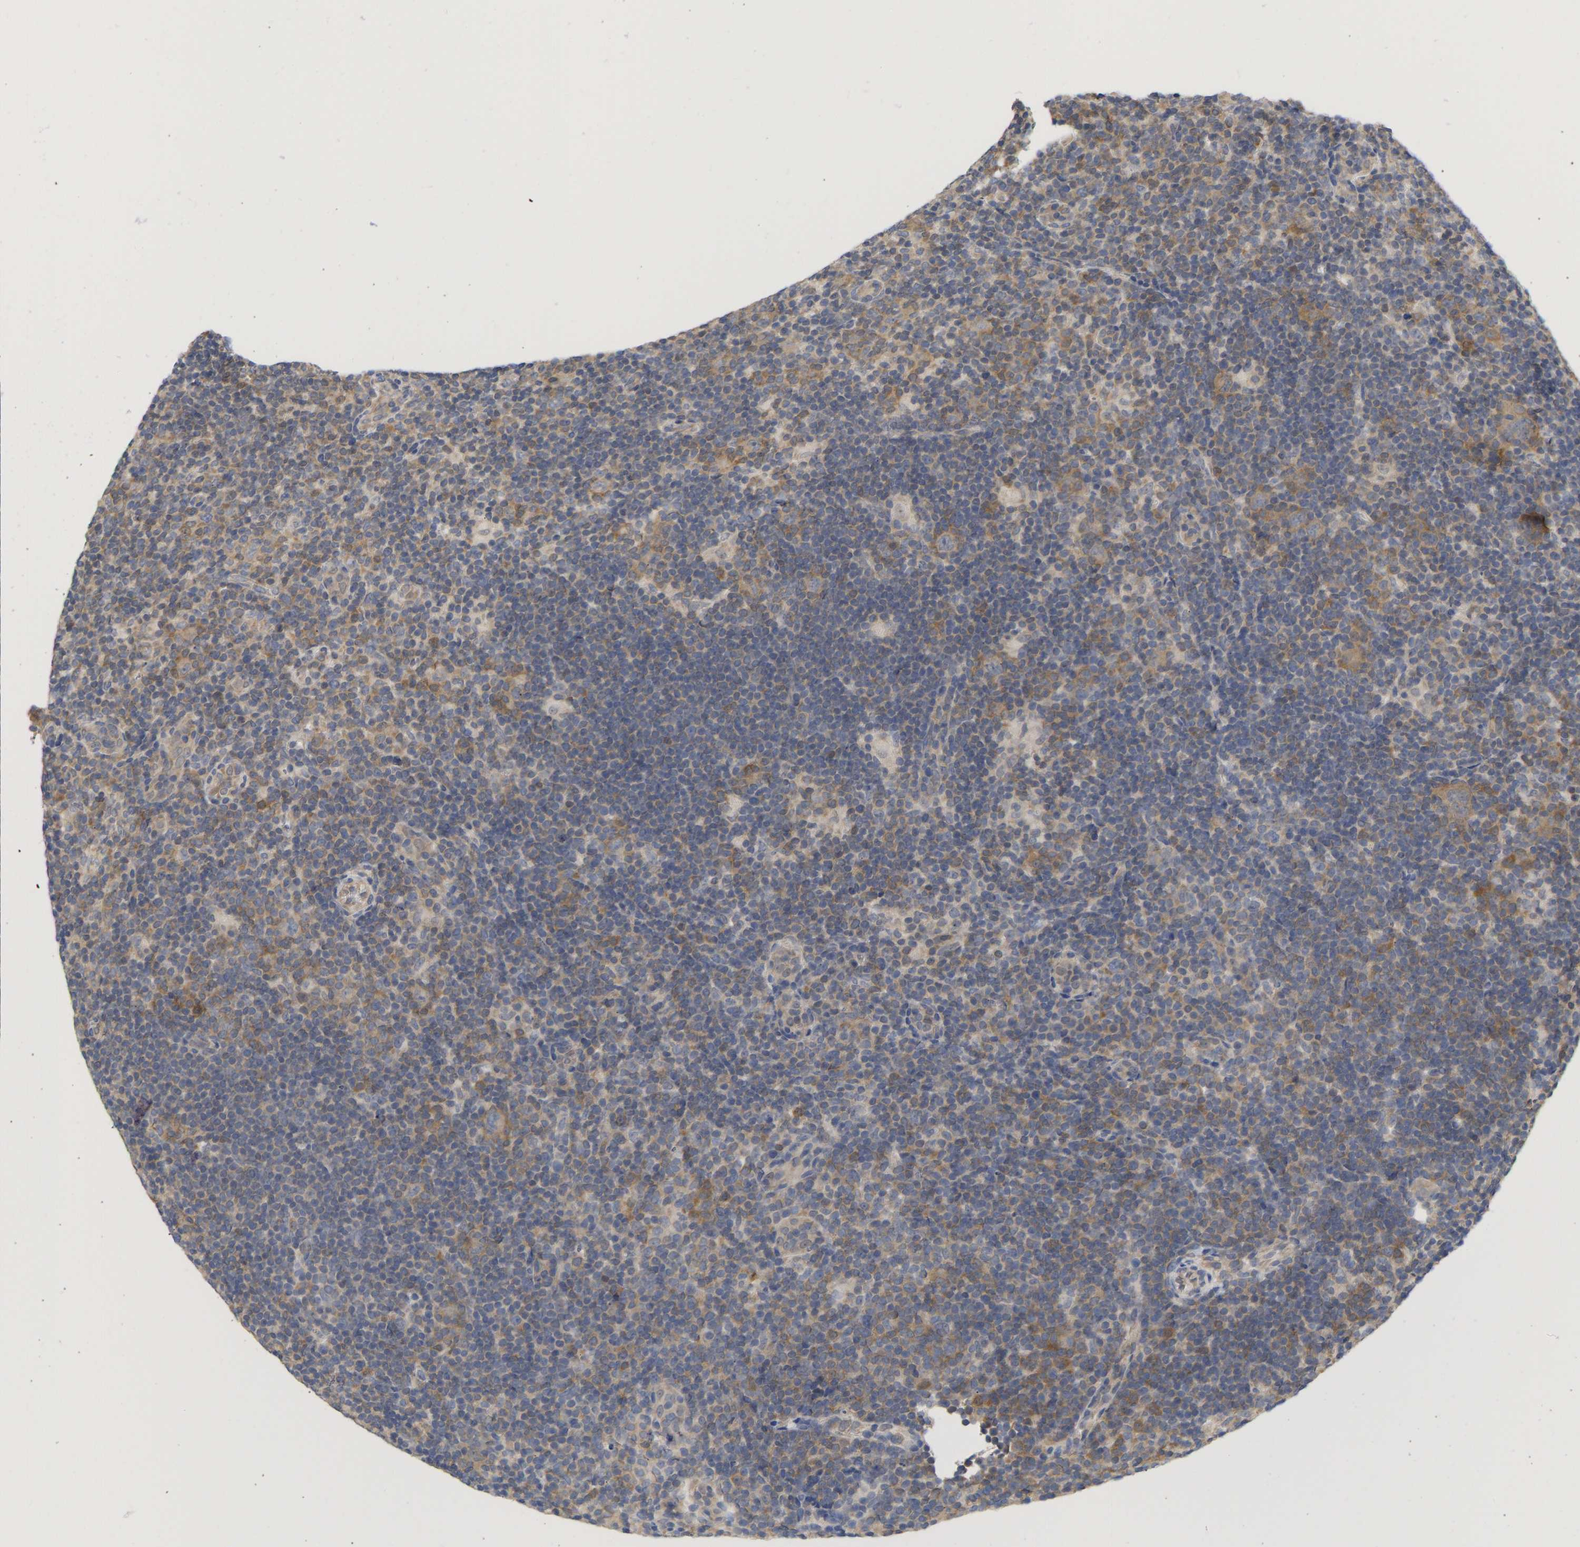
{"staining": {"intensity": "weak", "quantity": "25%-75%", "location": "cytoplasmic/membranous"}, "tissue": "lymphoma", "cell_type": "Tumor cells", "image_type": "cancer", "snomed": [{"axis": "morphology", "description": "Hodgkin's disease, NOS"}, {"axis": "topography", "description": "Lymph node"}], "caption": "Brown immunohistochemical staining in Hodgkin's disease reveals weak cytoplasmic/membranous positivity in approximately 25%-75% of tumor cells. (IHC, brightfield microscopy, high magnification).", "gene": "MAP2K3", "patient": {"sex": "female", "age": 57}}